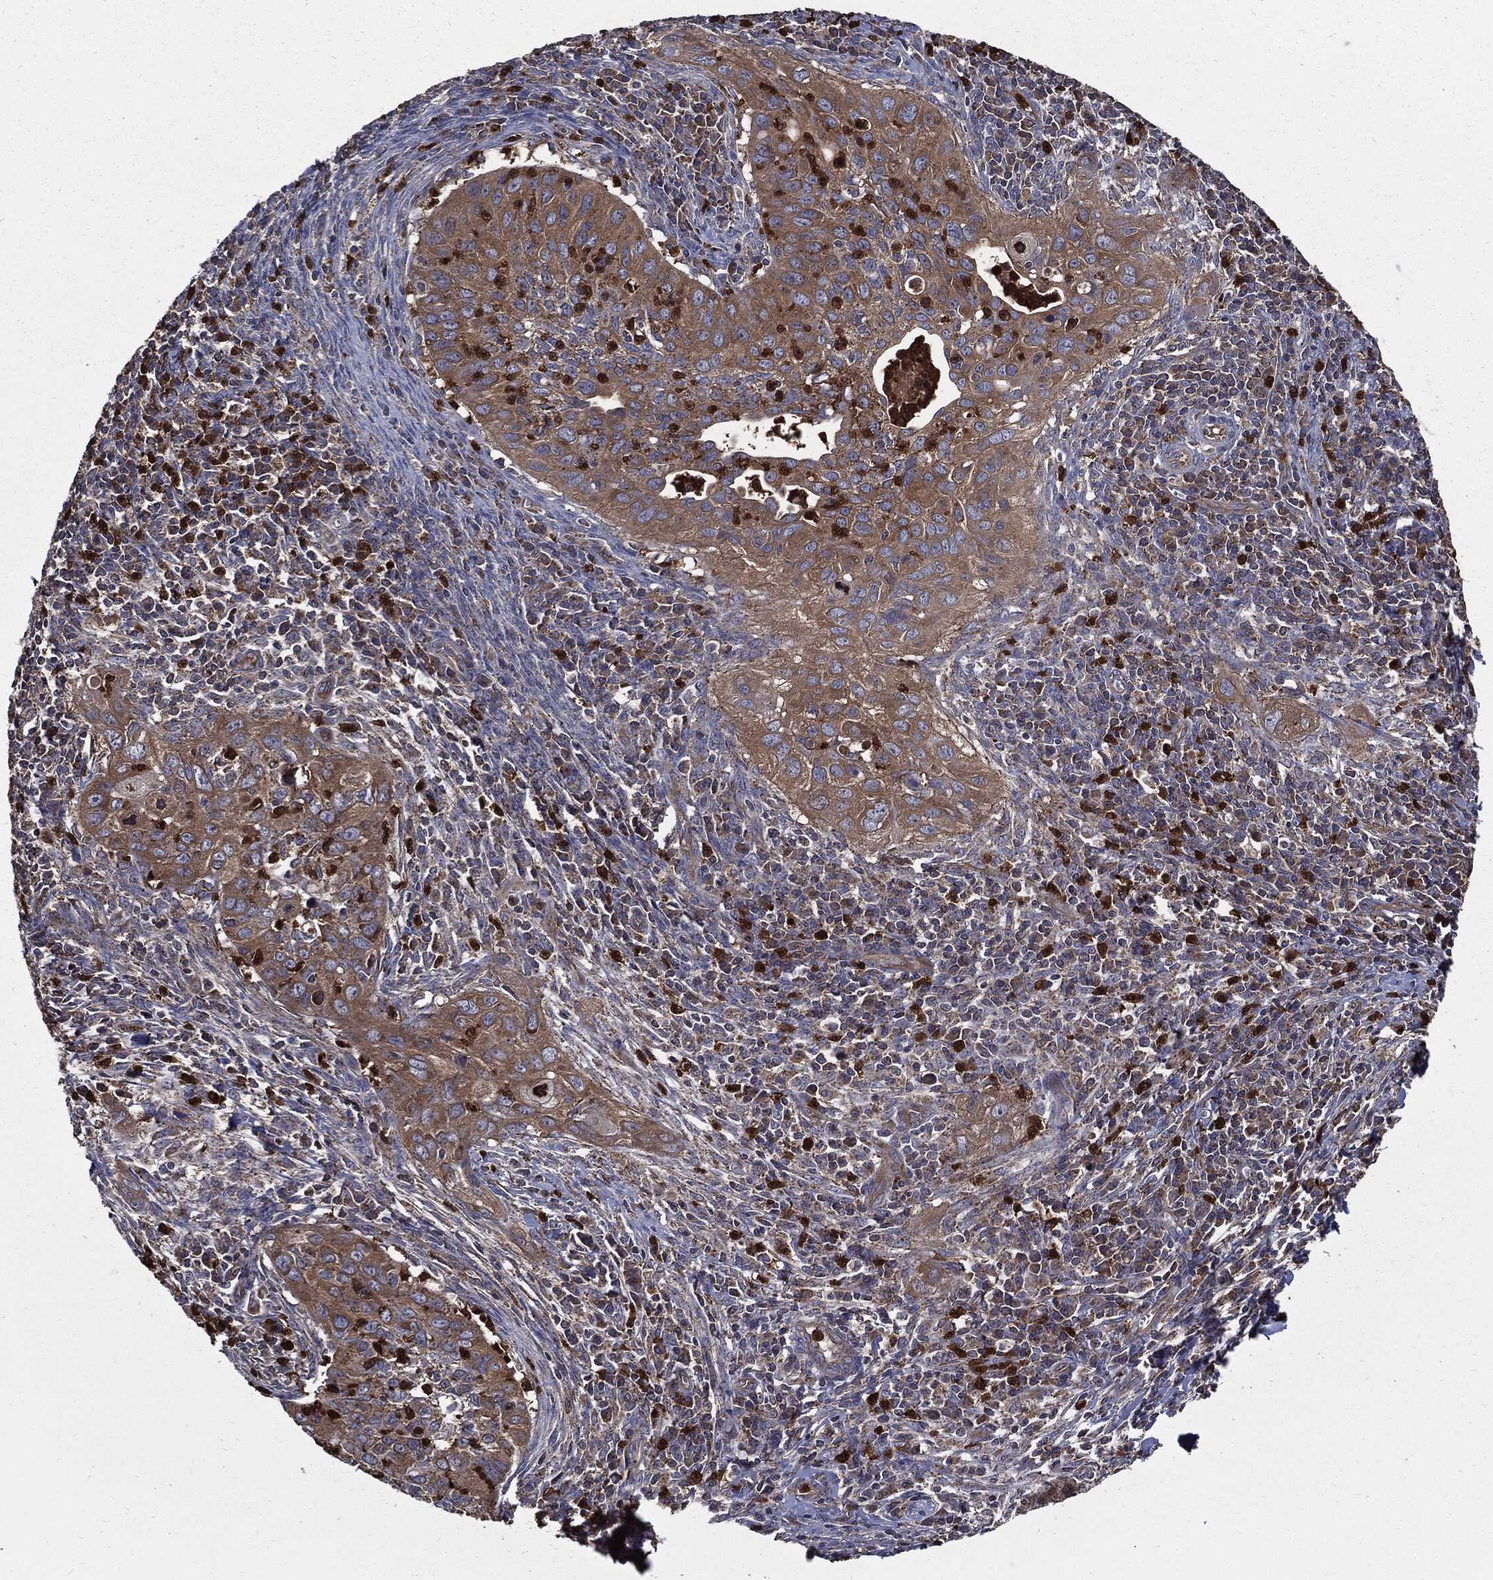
{"staining": {"intensity": "moderate", "quantity": ">75%", "location": "cytoplasmic/membranous,nuclear"}, "tissue": "cervical cancer", "cell_type": "Tumor cells", "image_type": "cancer", "snomed": [{"axis": "morphology", "description": "Squamous cell carcinoma, NOS"}, {"axis": "topography", "description": "Cervix"}], "caption": "Protein analysis of squamous cell carcinoma (cervical) tissue exhibits moderate cytoplasmic/membranous and nuclear expression in about >75% of tumor cells.", "gene": "PDCD6IP", "patient": {"sex": "female", "age": 26}}